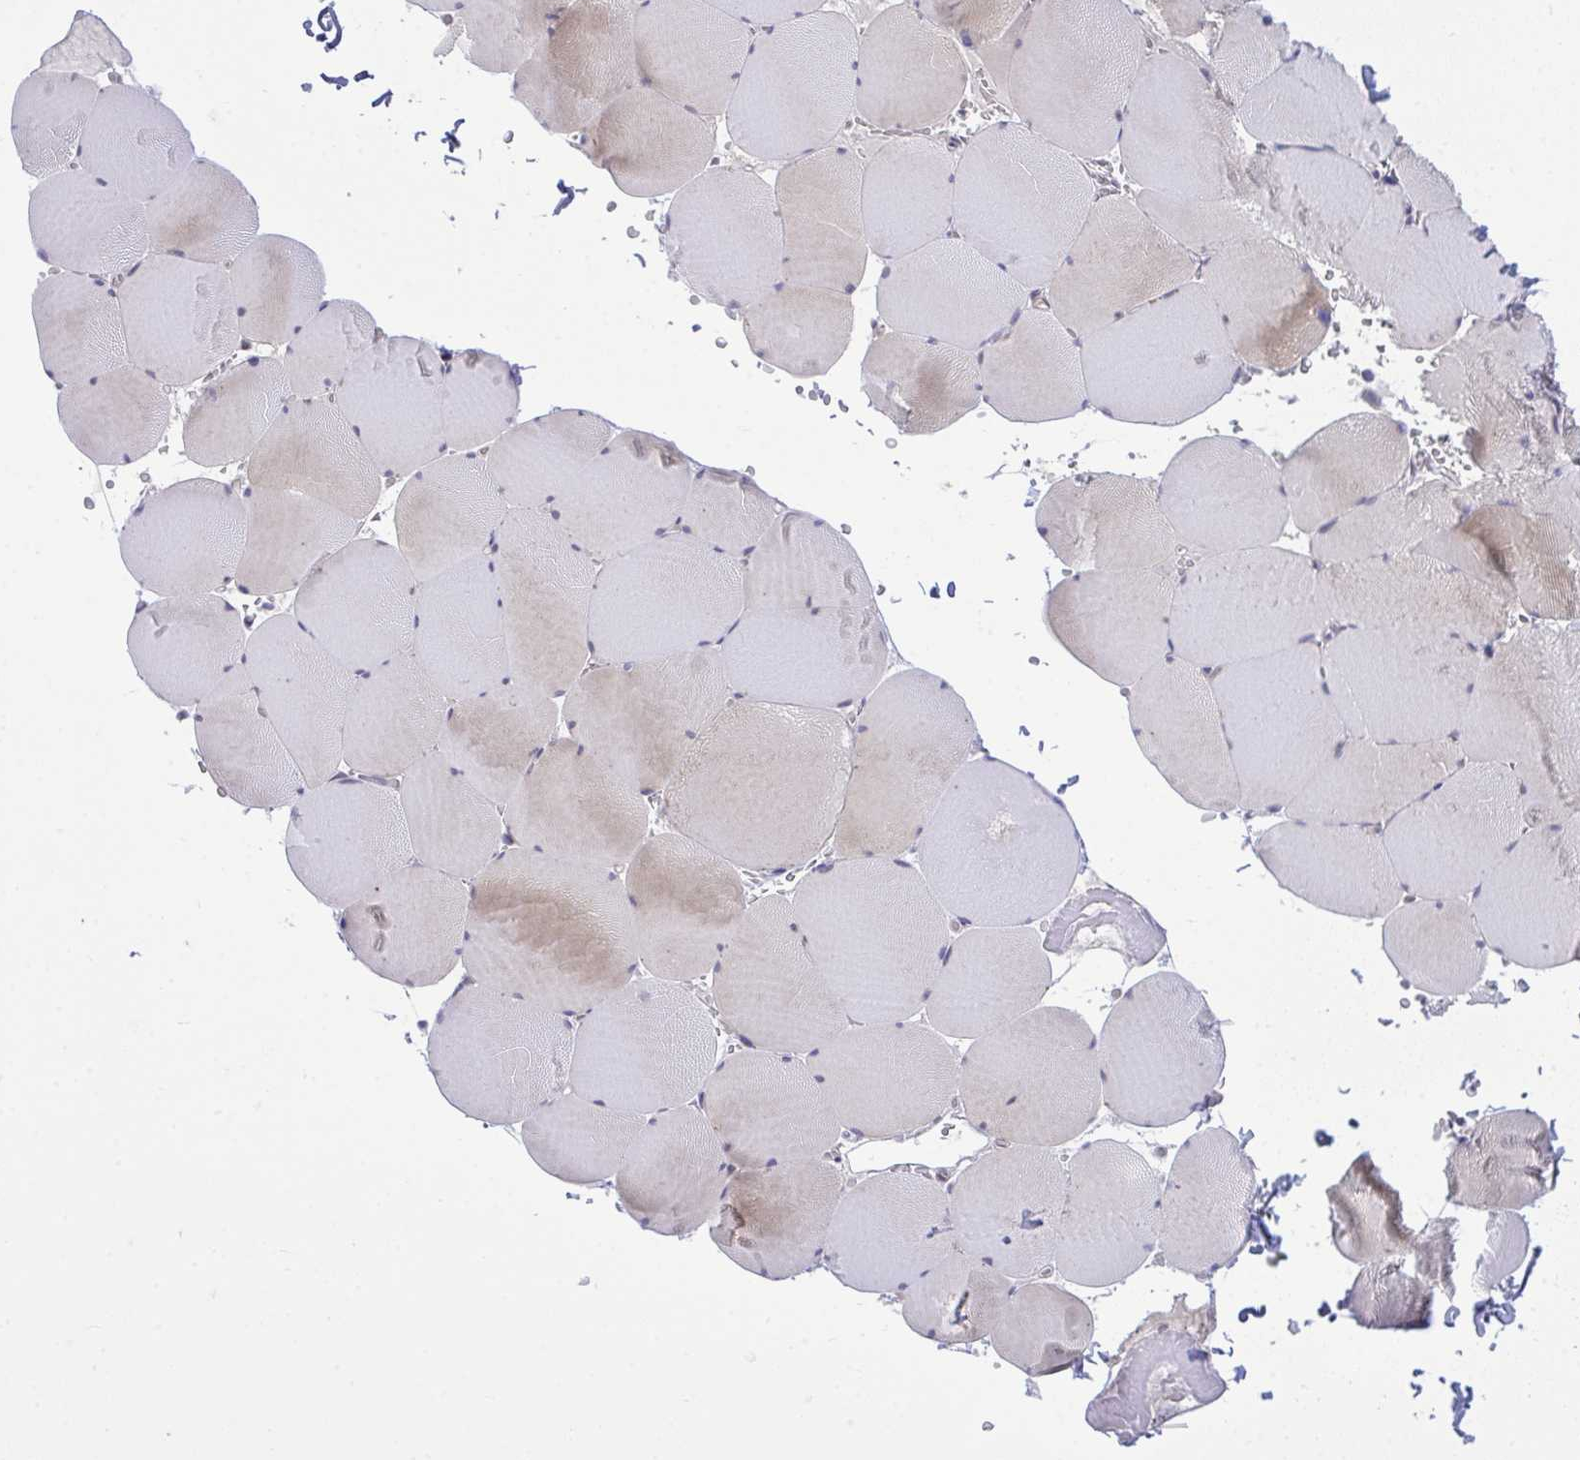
{"staining": {"intensity": "moderate", "quantity": "<25%", "location": "cytoplasmic/membranous"}, "tissue": "skeletal muscle", "cell_type": "Myocytes", "image_type": "normal", "snomed": [{"axis": "morphology", "description": "Normal tissue, NOS"}, {"axis": "topography", "description": "Skeletal muscle"}, {"axis": "topography", "description": "Head-Neck"}], "caption": "A histopathology image of skeletal muscle stained for a protein shows moderate cytoplasmic/membranous brown staining in myocytes.", "gene": "HMBOX1", "patient": {"sex": "male", "age": 66}}